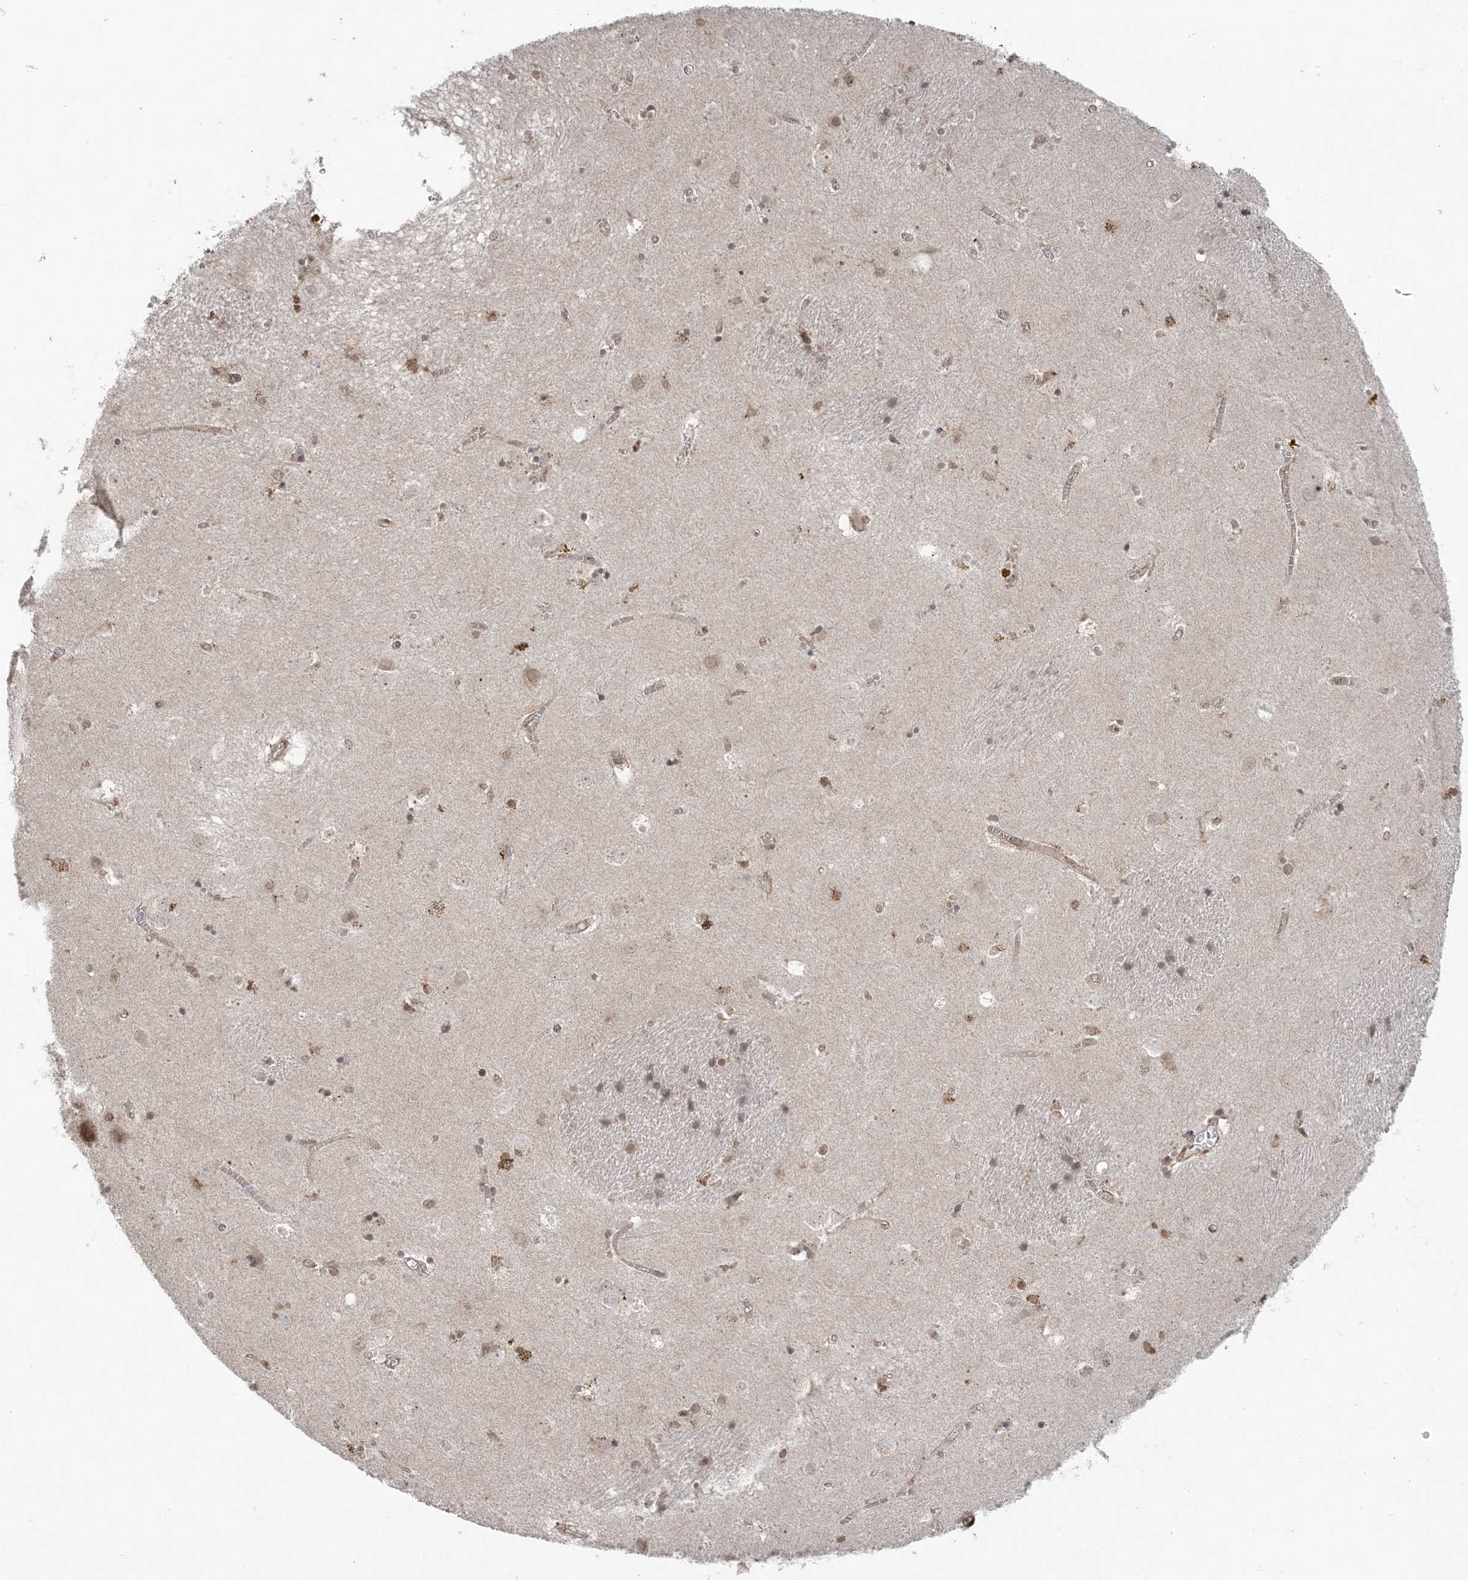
{"staining": {"intensity": "moderate", "quantity": "<25%", "location": "cytoplasmic/membranous,nuclear"}, "tissue": "caudate", "cell_type": "Glial cells", "image_type": "normal", "snomed": [{"axis": "morphology", "description": "Normal tissue, NOS"}, {"axis": "topography", "description": "Lateral ventricle wall"}], "caption": "The immunohistochemical stain highlights moderate cytoplasmic/membranous,nuclear positivity in glial cells of unremarkable caudate. The protein is stained brown, and the nuclei are stained in blue (DAB IHC with brightfield microscopy, high magnification).", "gene": "DDX19B", "patient": {"sex": "male", "age": 70}}